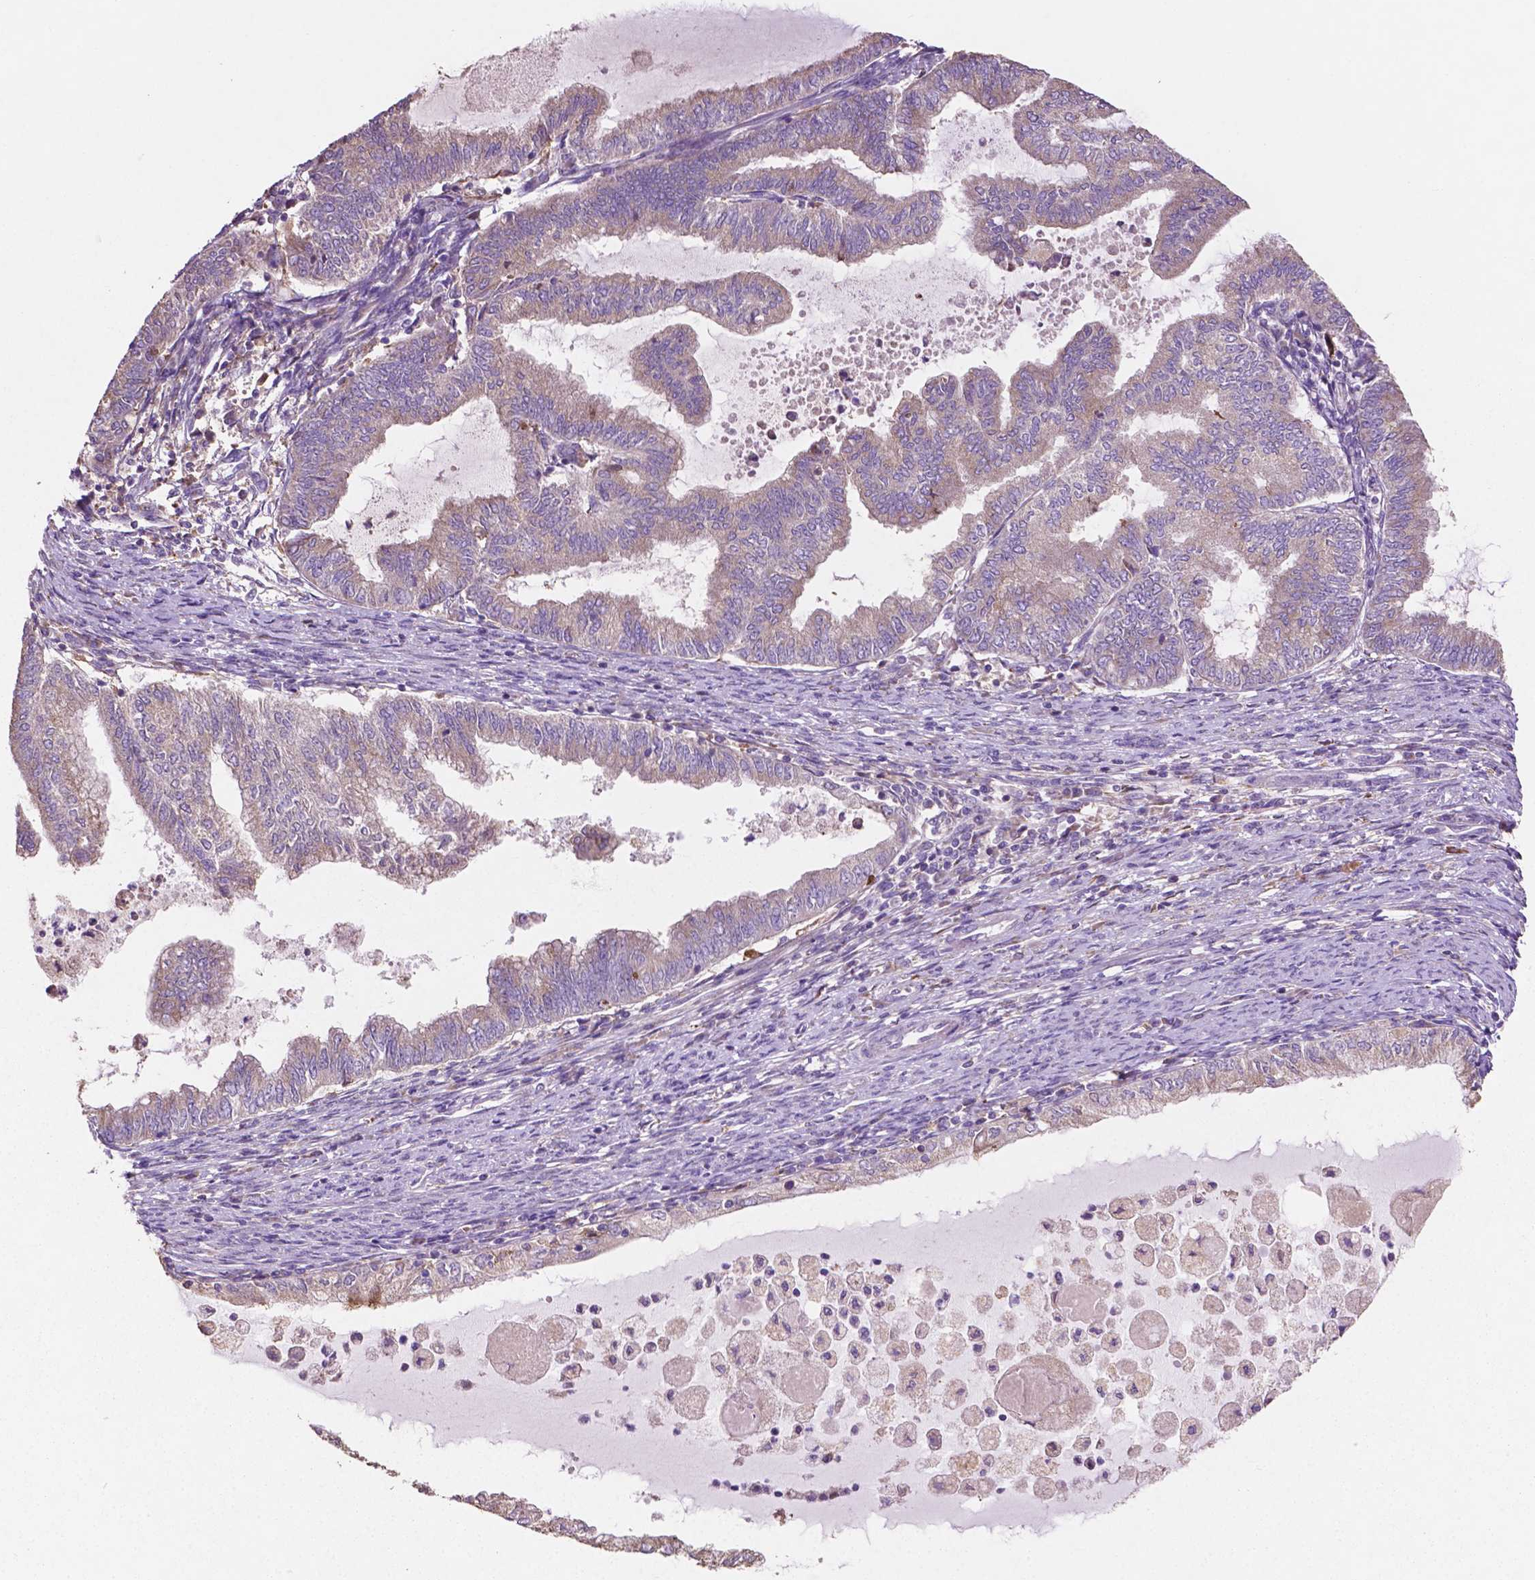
{"staining": {"intensity": "weak", "quantity": "<25%", "location": "cytoplasmic/membranous"}, "tissue": "endometrial cancer", "cell_type": "Tumor cells", "image_type": "cancer", "snomed": [{"axis": "morphology", "description": "Adenocarcinoma, NOS"}, {"axis": "topography", "description": "Endometrium"}], "caption": "Immunohistochemical staining of endometrial cancer (adenocarcinoma) exhibits no significant positivity in tumor cells.", "gene": "MBTPS1", "patient": {"sex": "female", "age": 79}}